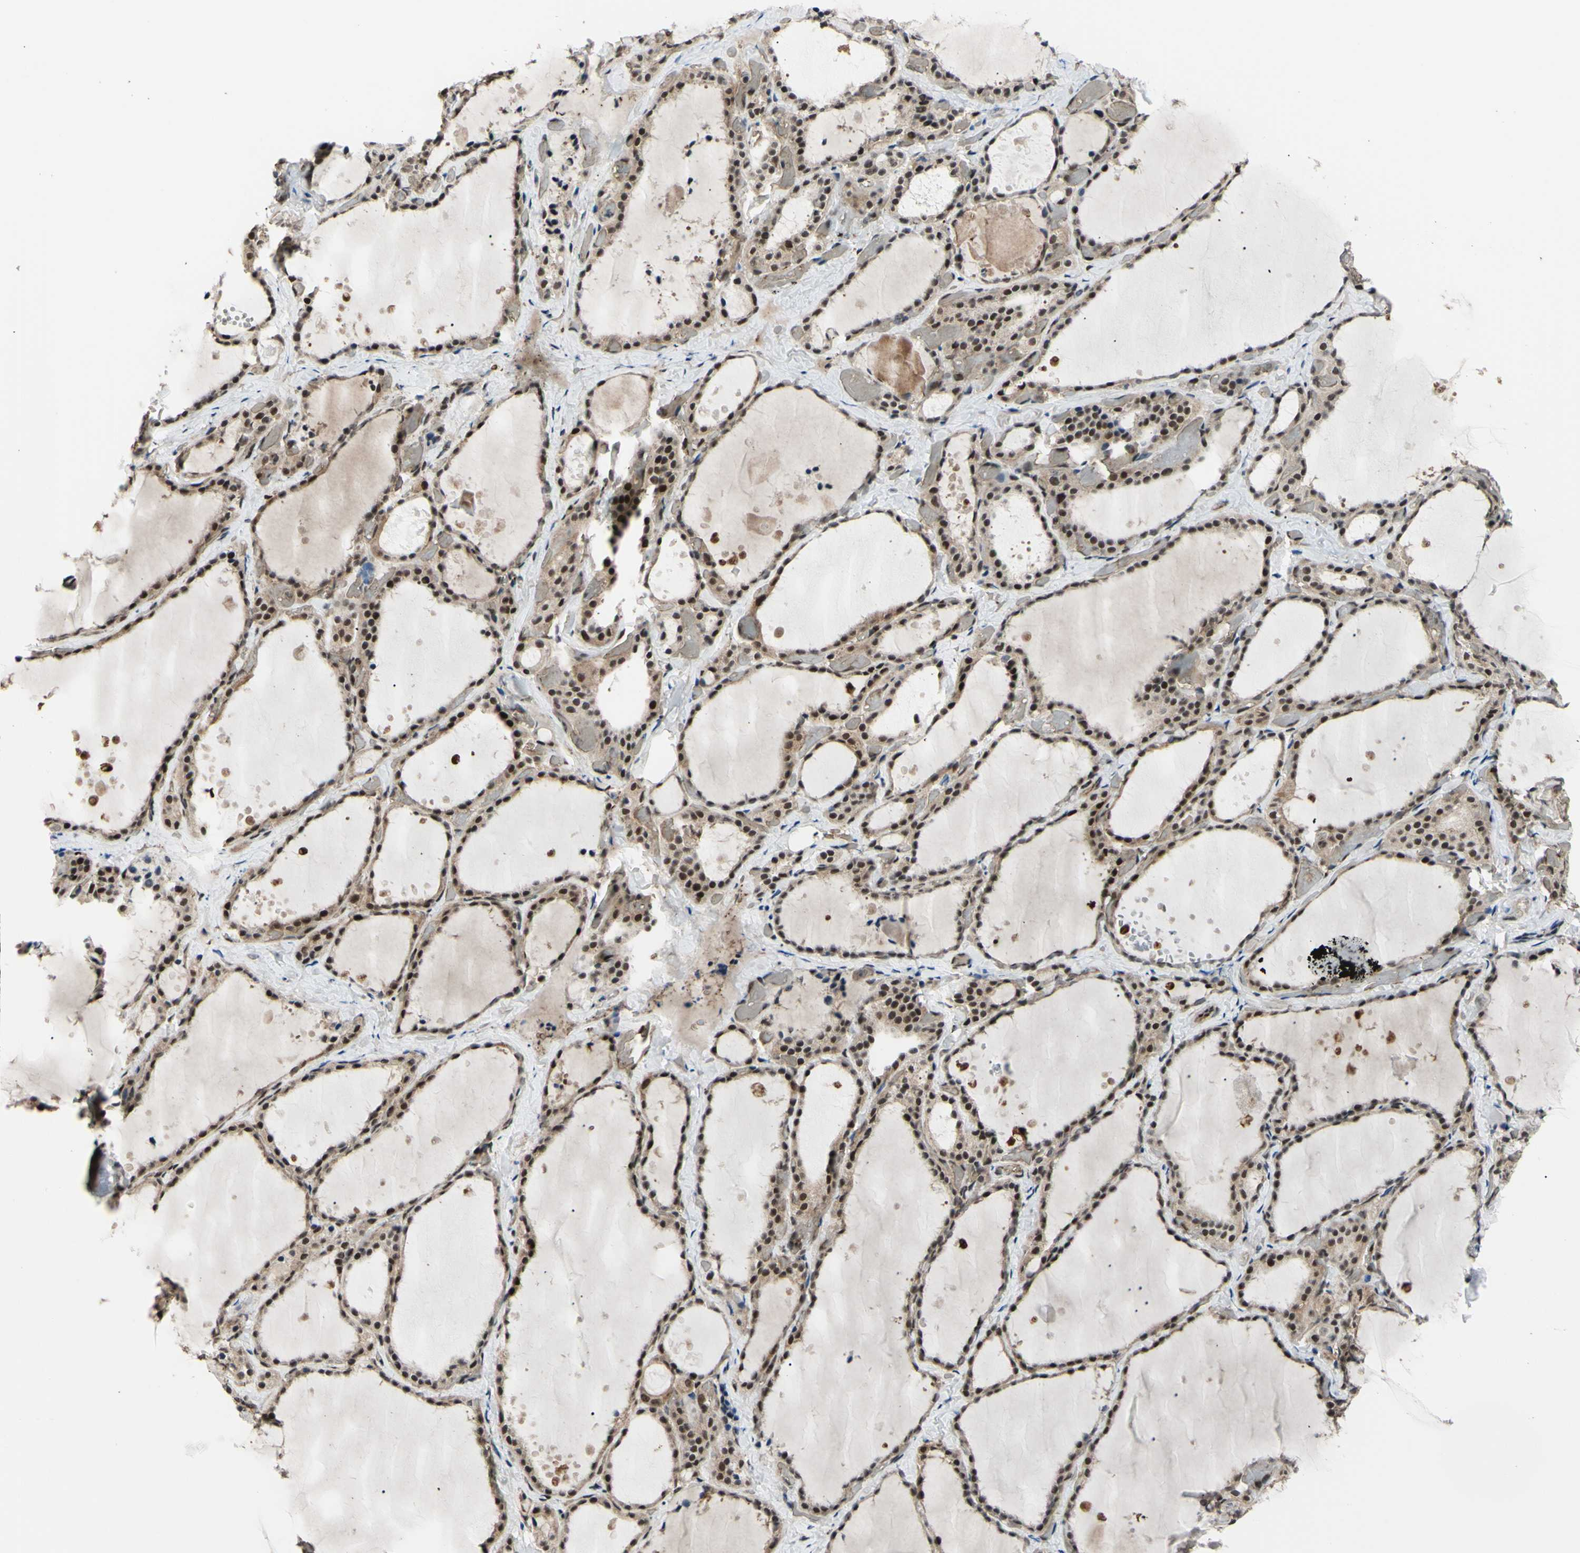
{"staining": {"intensity": "moderate", "quantity": ">75%", "location": "cytoplasmic/membranous,nuclear"}, "tissue": "thyroid gland", "cell_type": "Glandular cells", "image_type": "normal", "snomed": [{"axis": "morphology", "description": "Normal tissue, NOS"}, {"axis": "topography", "description": "Thyroid gland"}], "caption": "Immunohistochemistry (DAB (3,3'-diaminobenzidine)) staining of normal human thyroid gland reveals moderate cytoplasmic/membranous,nuclear protein expression in about >75% of glandular cells. (brown staining indicates protein expression, while blue staining denotes nuclei).", "gene": "THAP12", "patient": {"sex": "female", "age": 44}}